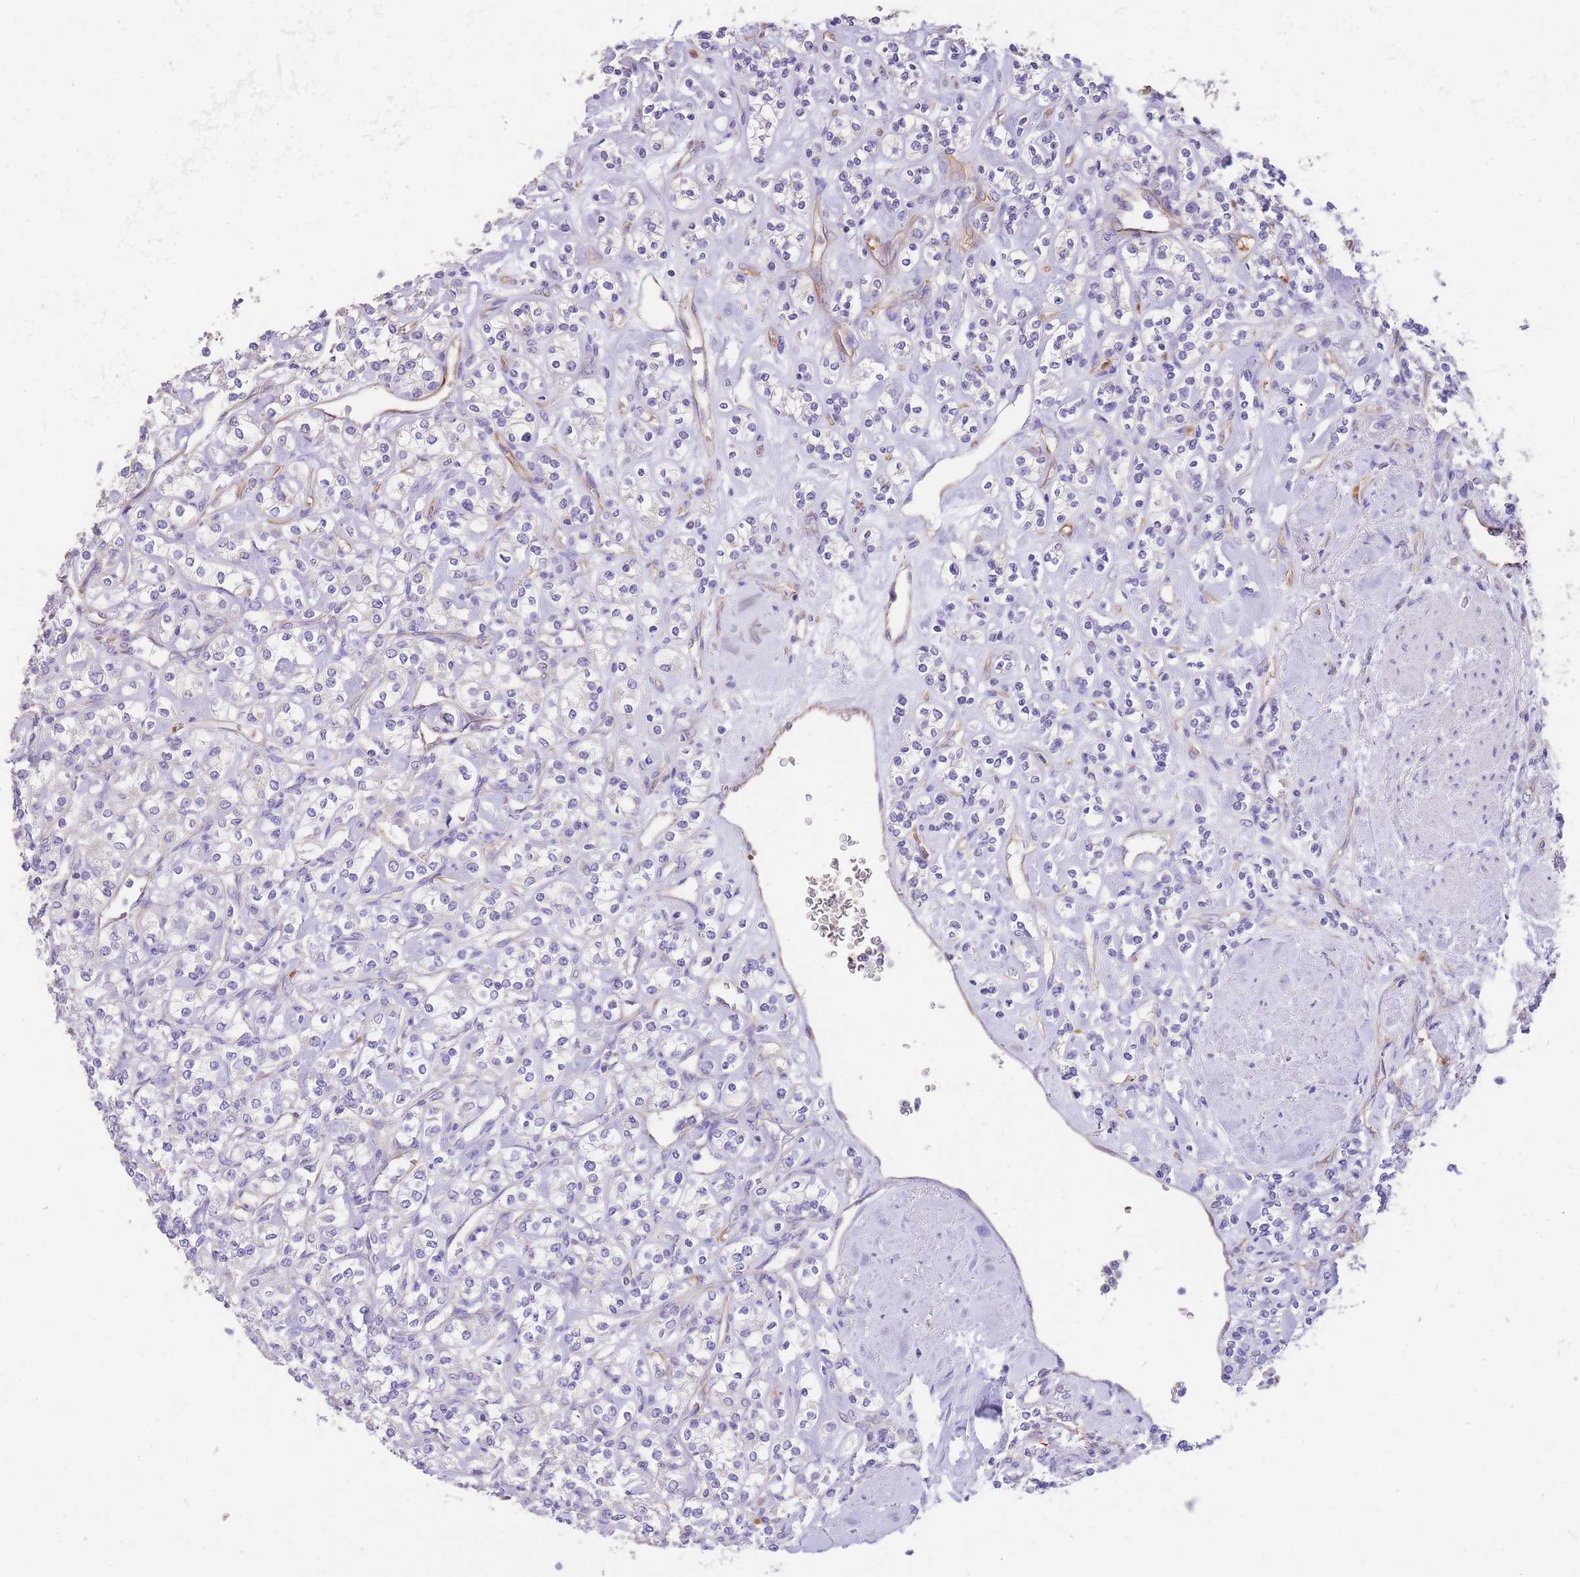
{"staining": {"intensity": "negative", "quantity": "none", "location": "none"}, "tissue": "renal cancer", "cell_type": "Tumor cells", "image_type": "cancer", "snomed": [{"axis": "morphology", "description": "Adenocarcinoma, NOS"}, {"axis": "topography", "description": "Kidney"}], "caption": "Tumor cells show no significant expression in renal cancer. The staining is performed using DAB (3,3'-diaminobenzidine) brown chromogen with nuclei counter-stained in using hematoxylin.", "gene": "ANKRD53", "patient": {"sex": "male", "age": 77}}